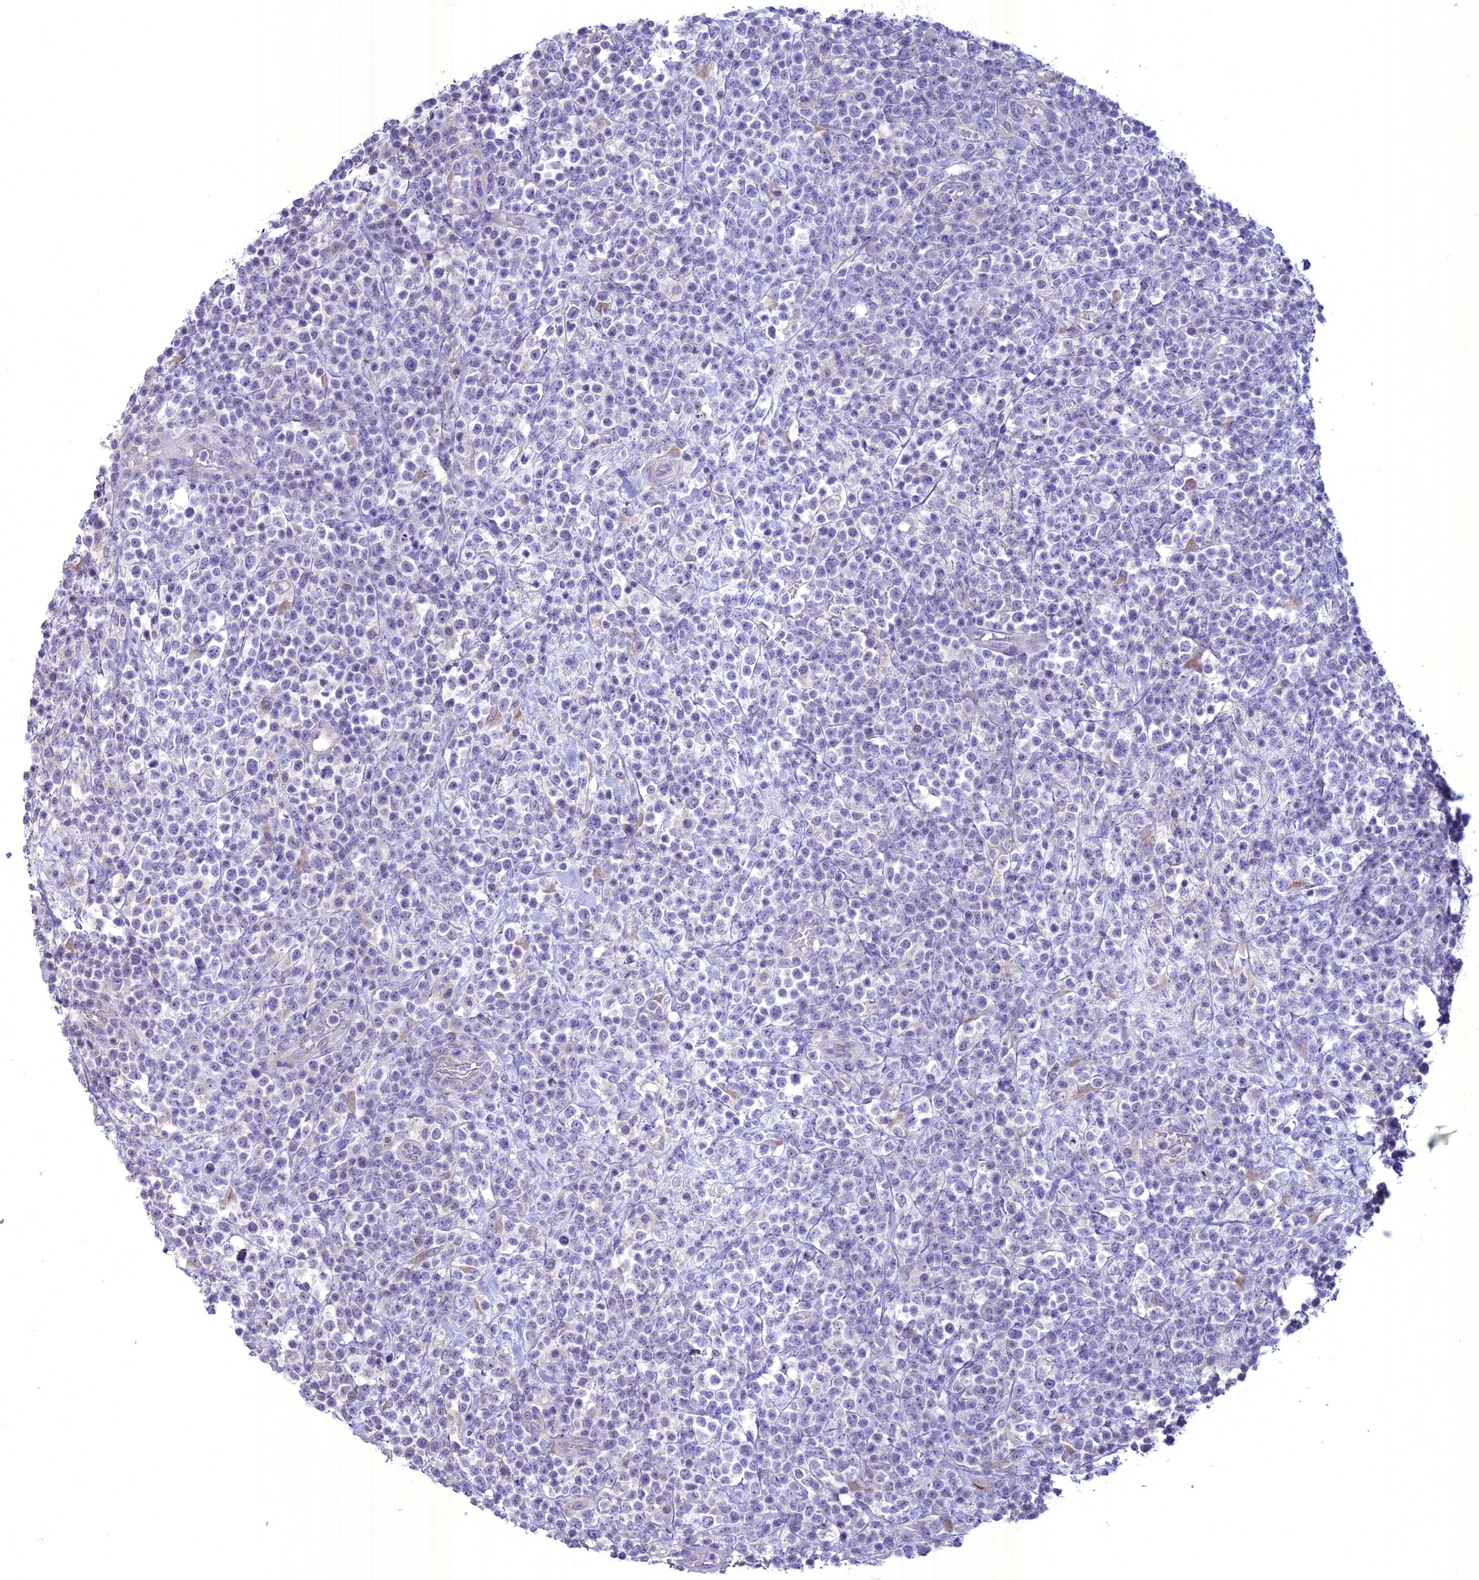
{"staining": {"intensity": "negative", "quantity": "none", "location": "none"}, "tissue": "lymphoma", "cell_type": "Tumor cells", "image_type": "cancer", "snomed": [{"axis": "morphology", "description": "Malignant lymphoma, non-Hodgkin's type, High grade"}, {"axis": "topography", "description": "Colon"}], "caption": "Tumor cells are negative for protein expression in human malignant lymphoma, non-Hodgkin's type (high-grade).", "gene": "SPHKAP", "patient": {"sex": "female", "age": 53}}